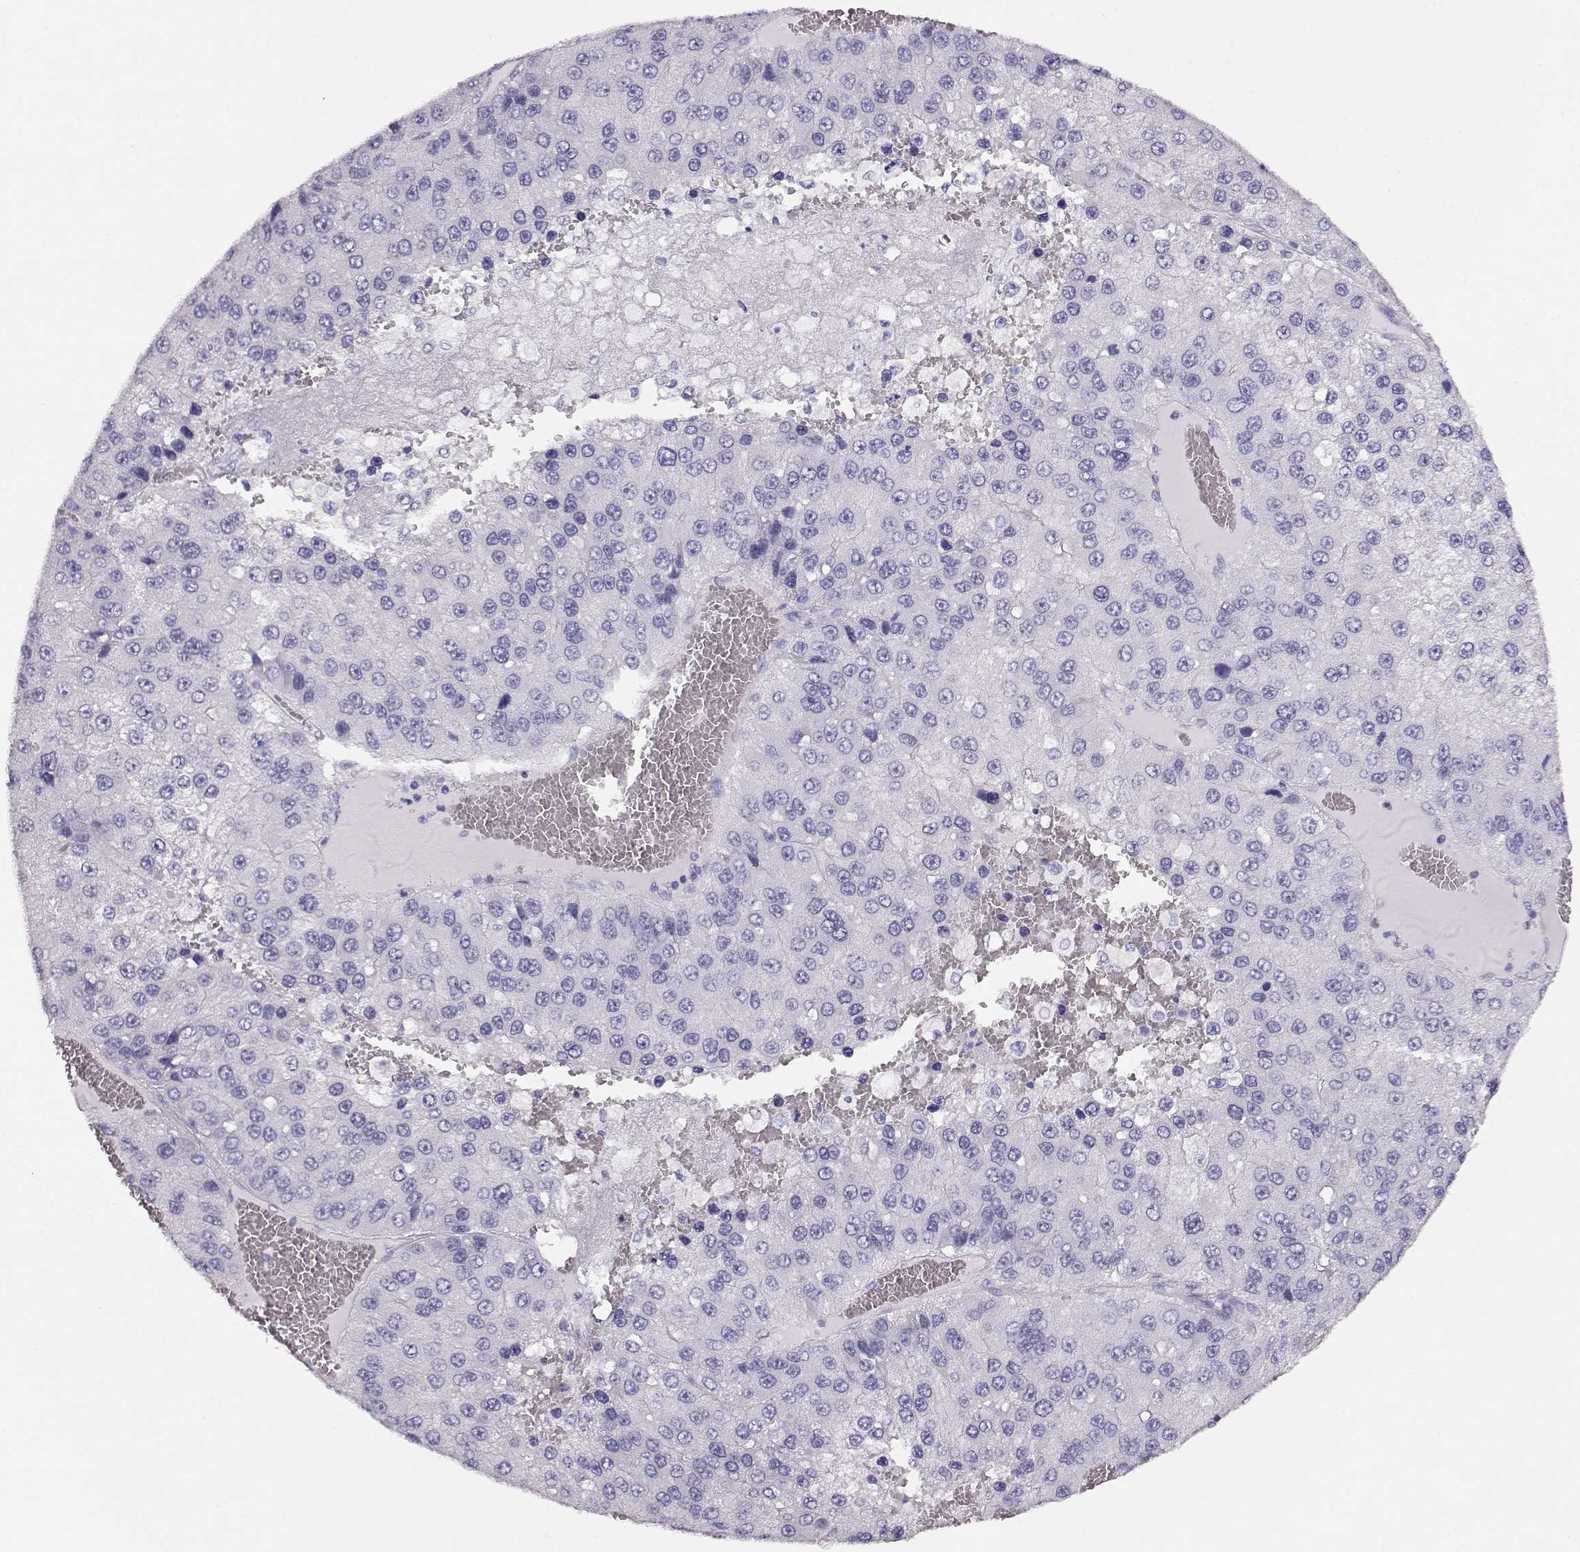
{"staining": {"intensity": "negative", "quantity": "none", "location": "none"}, "tissue": "liver cancer", "cell_type": "Tumor cells", "image_type": "cancer", "snomed": [{"axis": "morphology", "description": "Carcinoma, Hepatocellular, NOS"}, {"axis": "topography", "description": "Liver"}], "caption": "The immunohistochemistry micrograph has no significant expression in tumor cells of liver hepatocellular carcinoma tissue.", "gene": "ACTN2", "patient": {"sex": "female", "age": 73}}